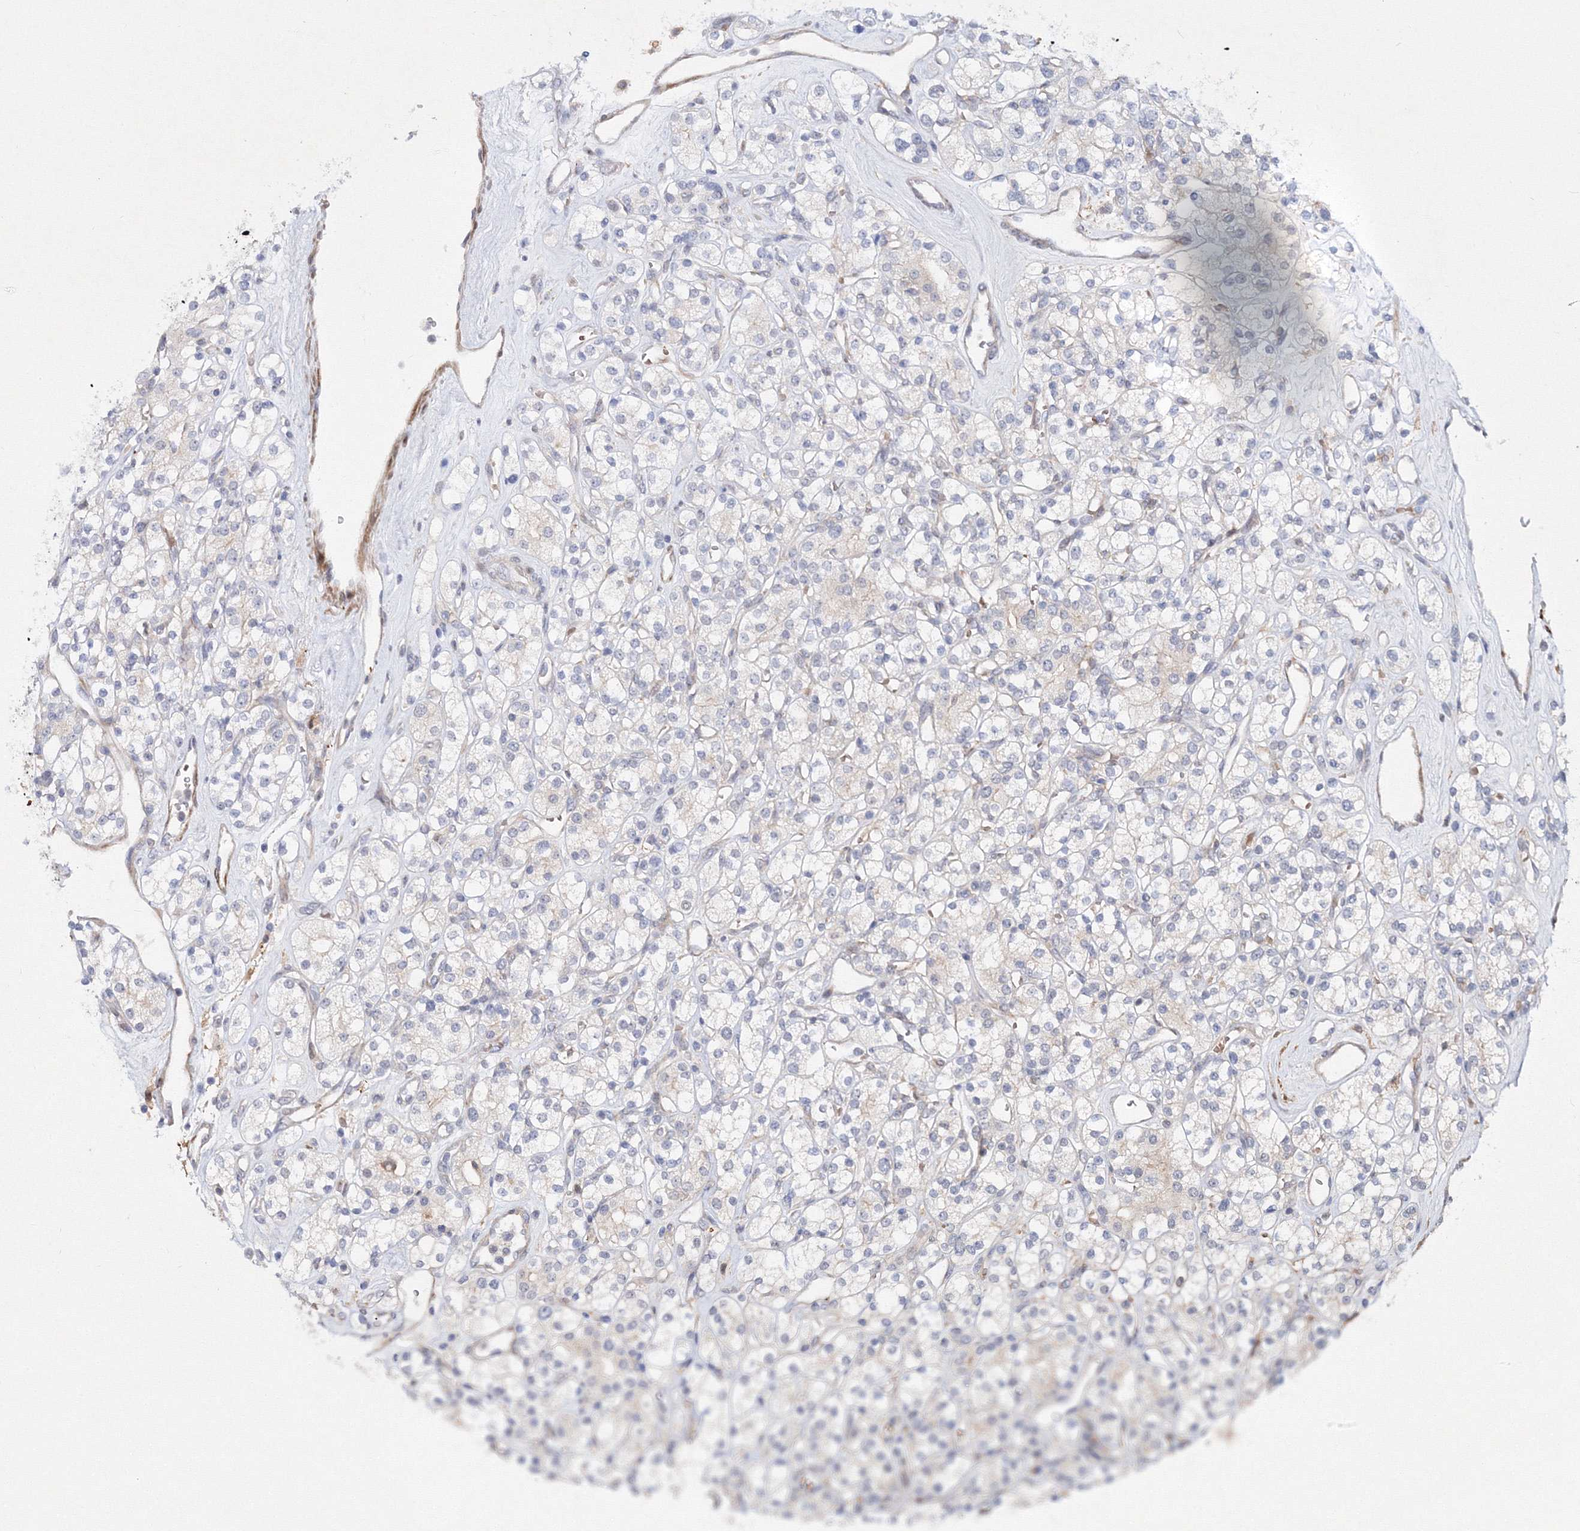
{"staining": {"intensity": "negative", "quantity": "none", "location": "none"}, "tissue": "renal cancer", "cell_type": "Tumor cells", "image_type": "cancer", "snomed": [{"axis": "morphology", "description": "Adenocarcinoma, NOS"}, {"axis": "topography", "description": "Kidney"}], "caption": "IHC of renal cancer reveals no expression in tumor cells. The staining is performed using DAB brown chromogen with nuclei counter-stained in using hematoxylin.", "gene": "C11orf52", "patient": {"sex": "male", "age": 77}}